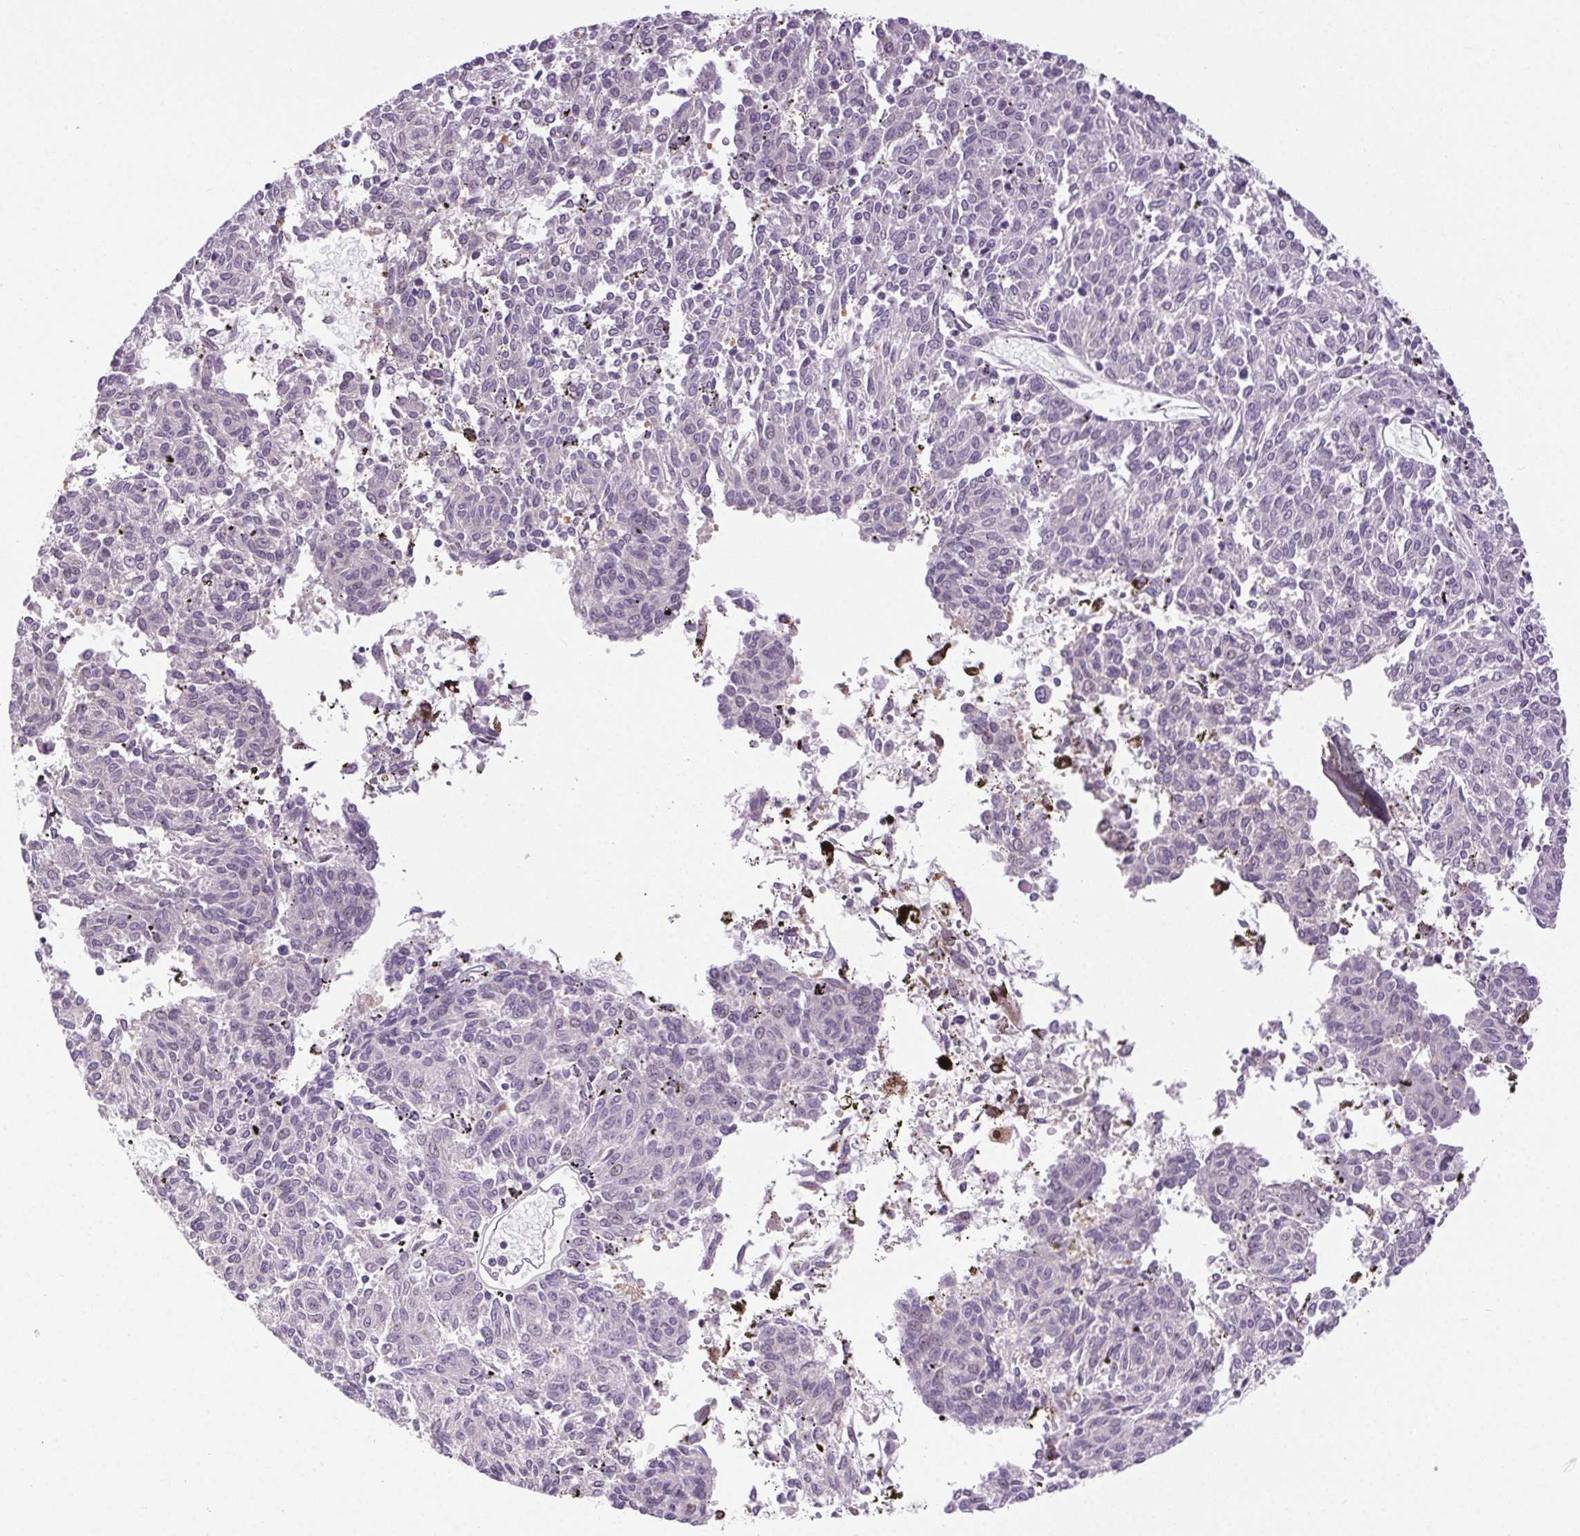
{"staining": {"intensity": "negative", "quantity": "none", "location": "none"}, "tissue": "melanoma", "cell_type": "Tumor cells", "image_type": "cancer", "snomed": [{"axis": "morphology", "description": "Malignant melanoma, NOS"}, {"axis": "topography", "description": "Skin"}], "caption": "This is an immunohistochemistry (IHC) photomicrograph of malignant melanoma. There is no positivity in tumor cells.", "gene": "SYT11", "patient": {"sex": "female", "age": 72}}